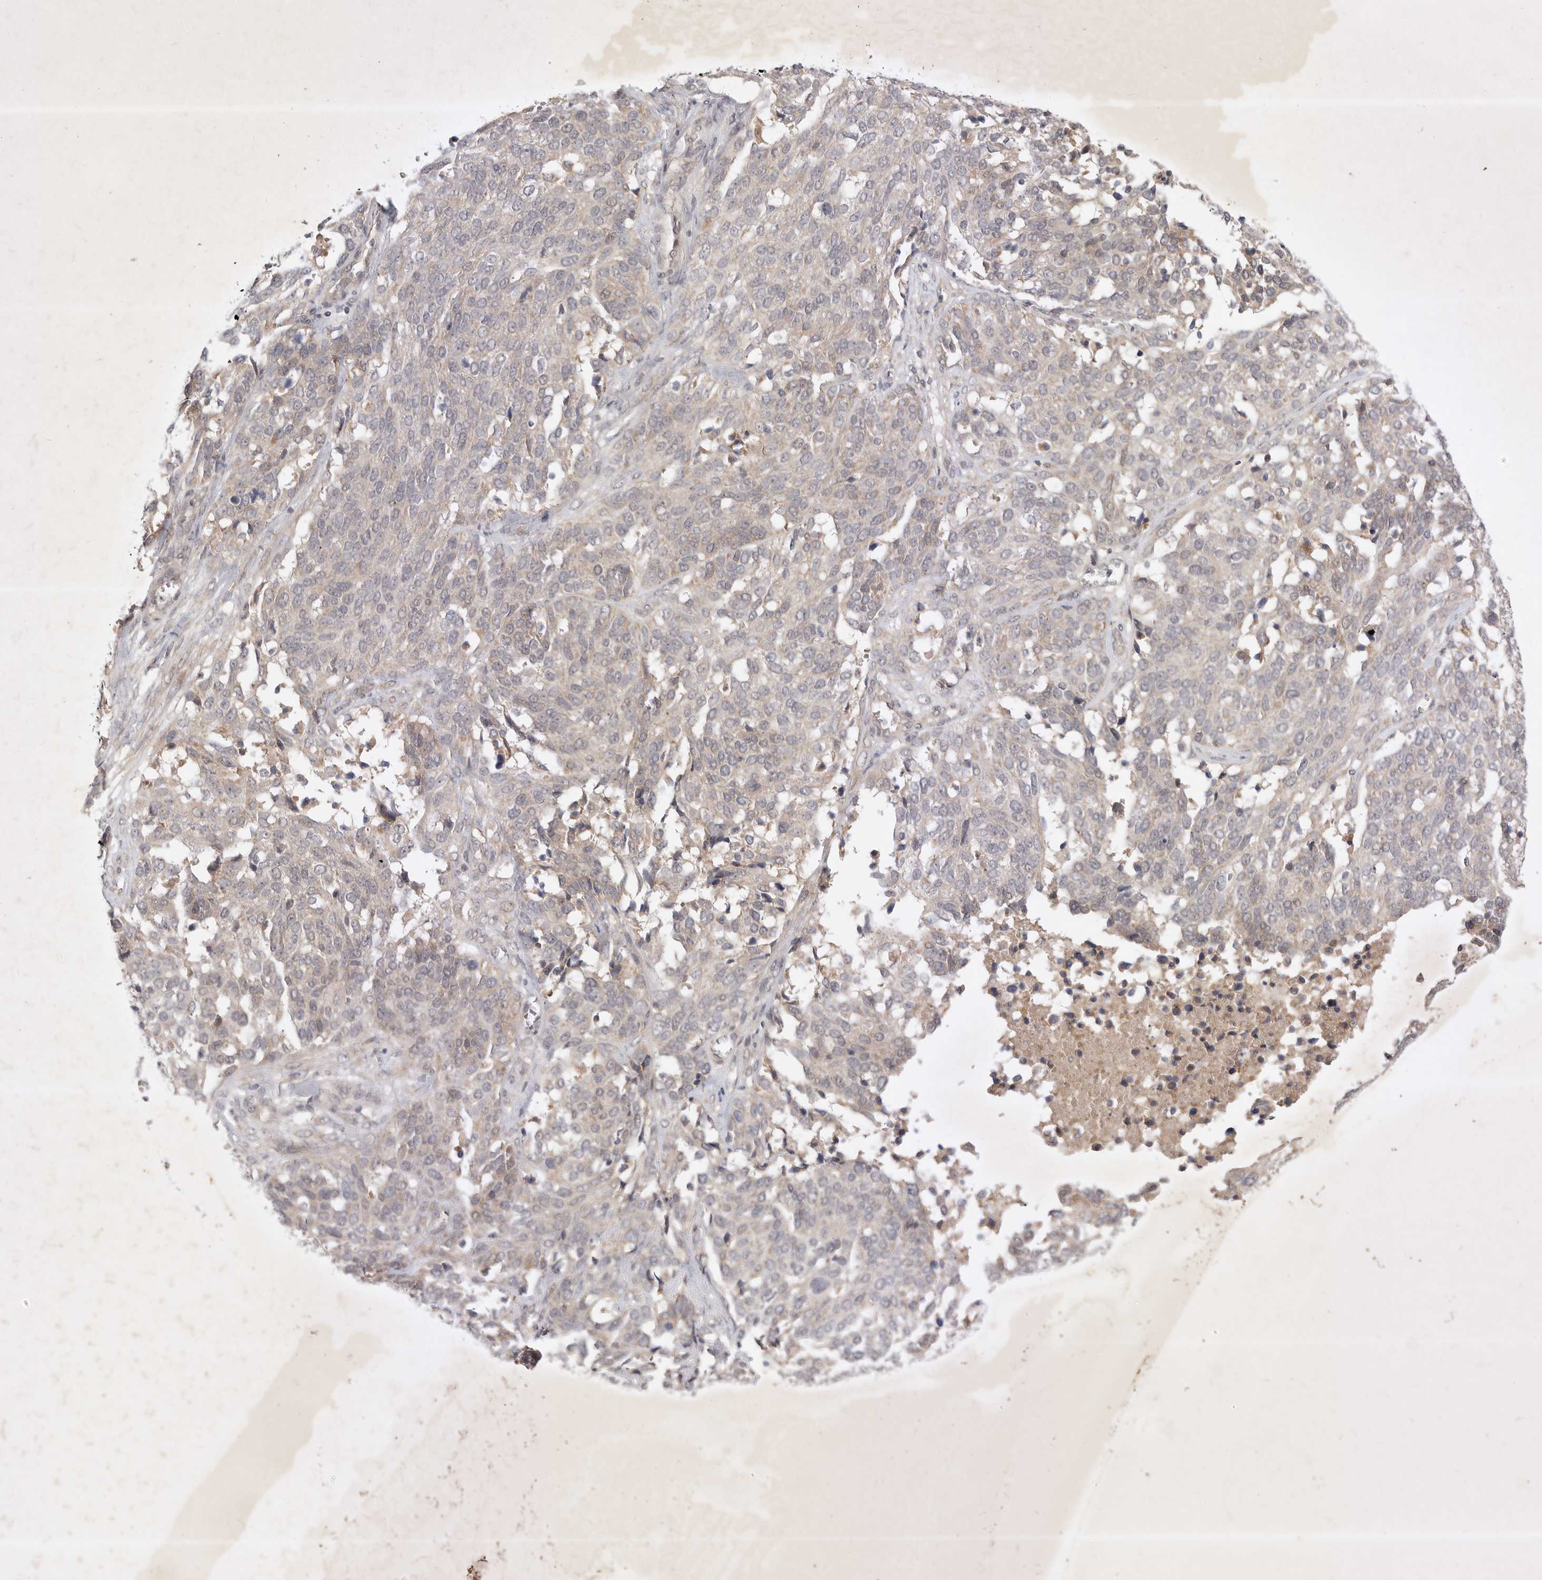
{"staining": {"intensity": "weak", "quantity": "<25%", "location": "cytoplasmic/membranous"}, "tissue": "ovarian cancer", "cell_type": "Tumor cells", "image_type": "cancer", "snomed": [{"axis": "morphology", "description": "Cystadenocarcinoma, serous, NOS"}, {"axis": "topography", "description": "Ovary"}], "caption": "Tumor cells are negative for protein expression in human ovarian serous cystadenocarcinoma.", "gene": "PTPDC1", "patient": {"sex": "female", "age": 44}}